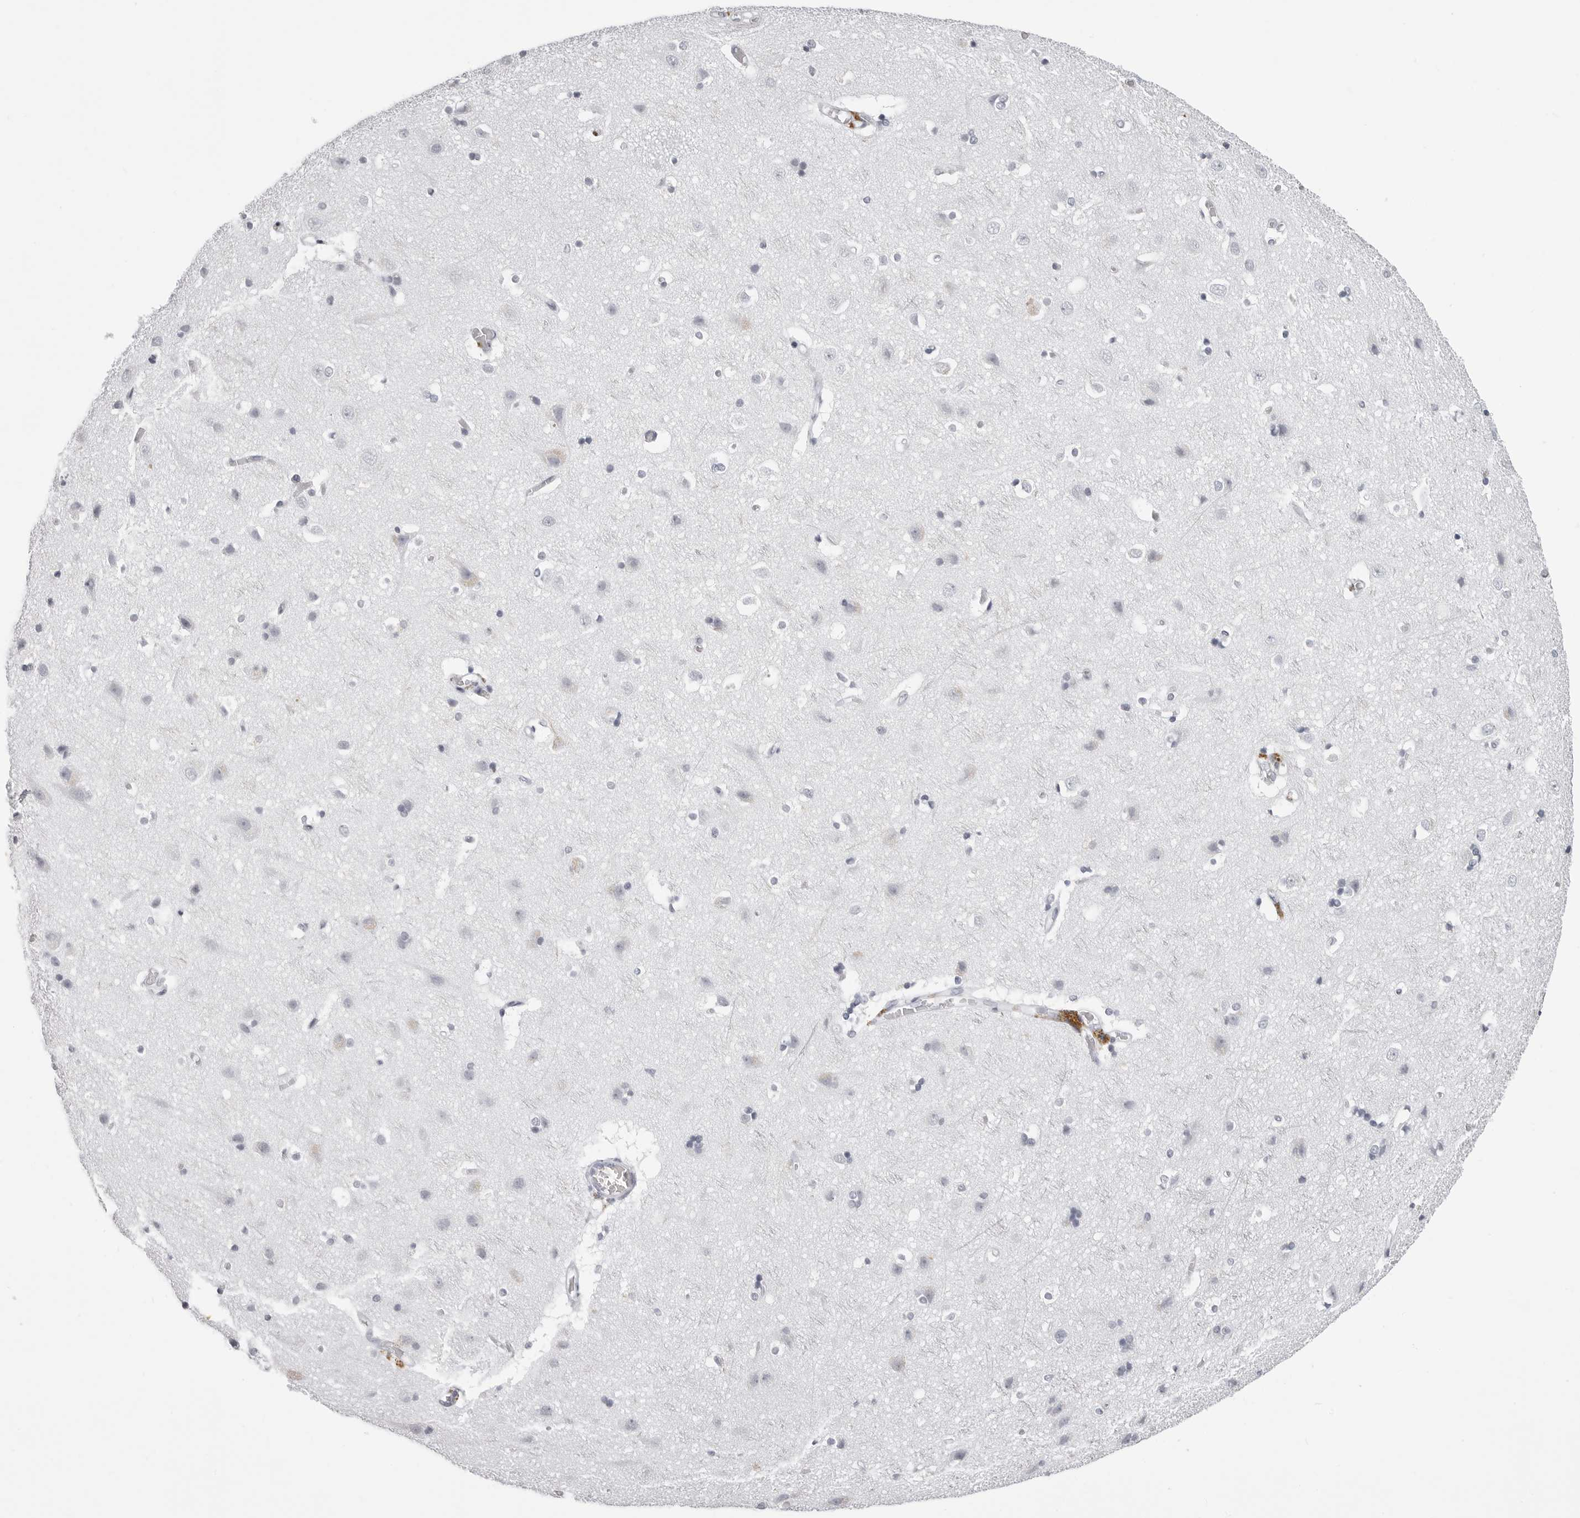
{"staining": {"intensity": "negative", "quantity": "none", "location": "none"}, "tissue": "cerebral cortex", "cell_type": "Endothelial cells", "image_type": "normal", "snomed": [{"axis": "morphology", "description": "Normal tissue, NOS"}, {"axis": "topography", "description": "Cerebral cortex"}], "caption": "IHC of unremarkable cerebral cortex displays no expression in endothelial cells.", "gene": "BPIFA1", "patient": {"sex": "male", "age": 54}}